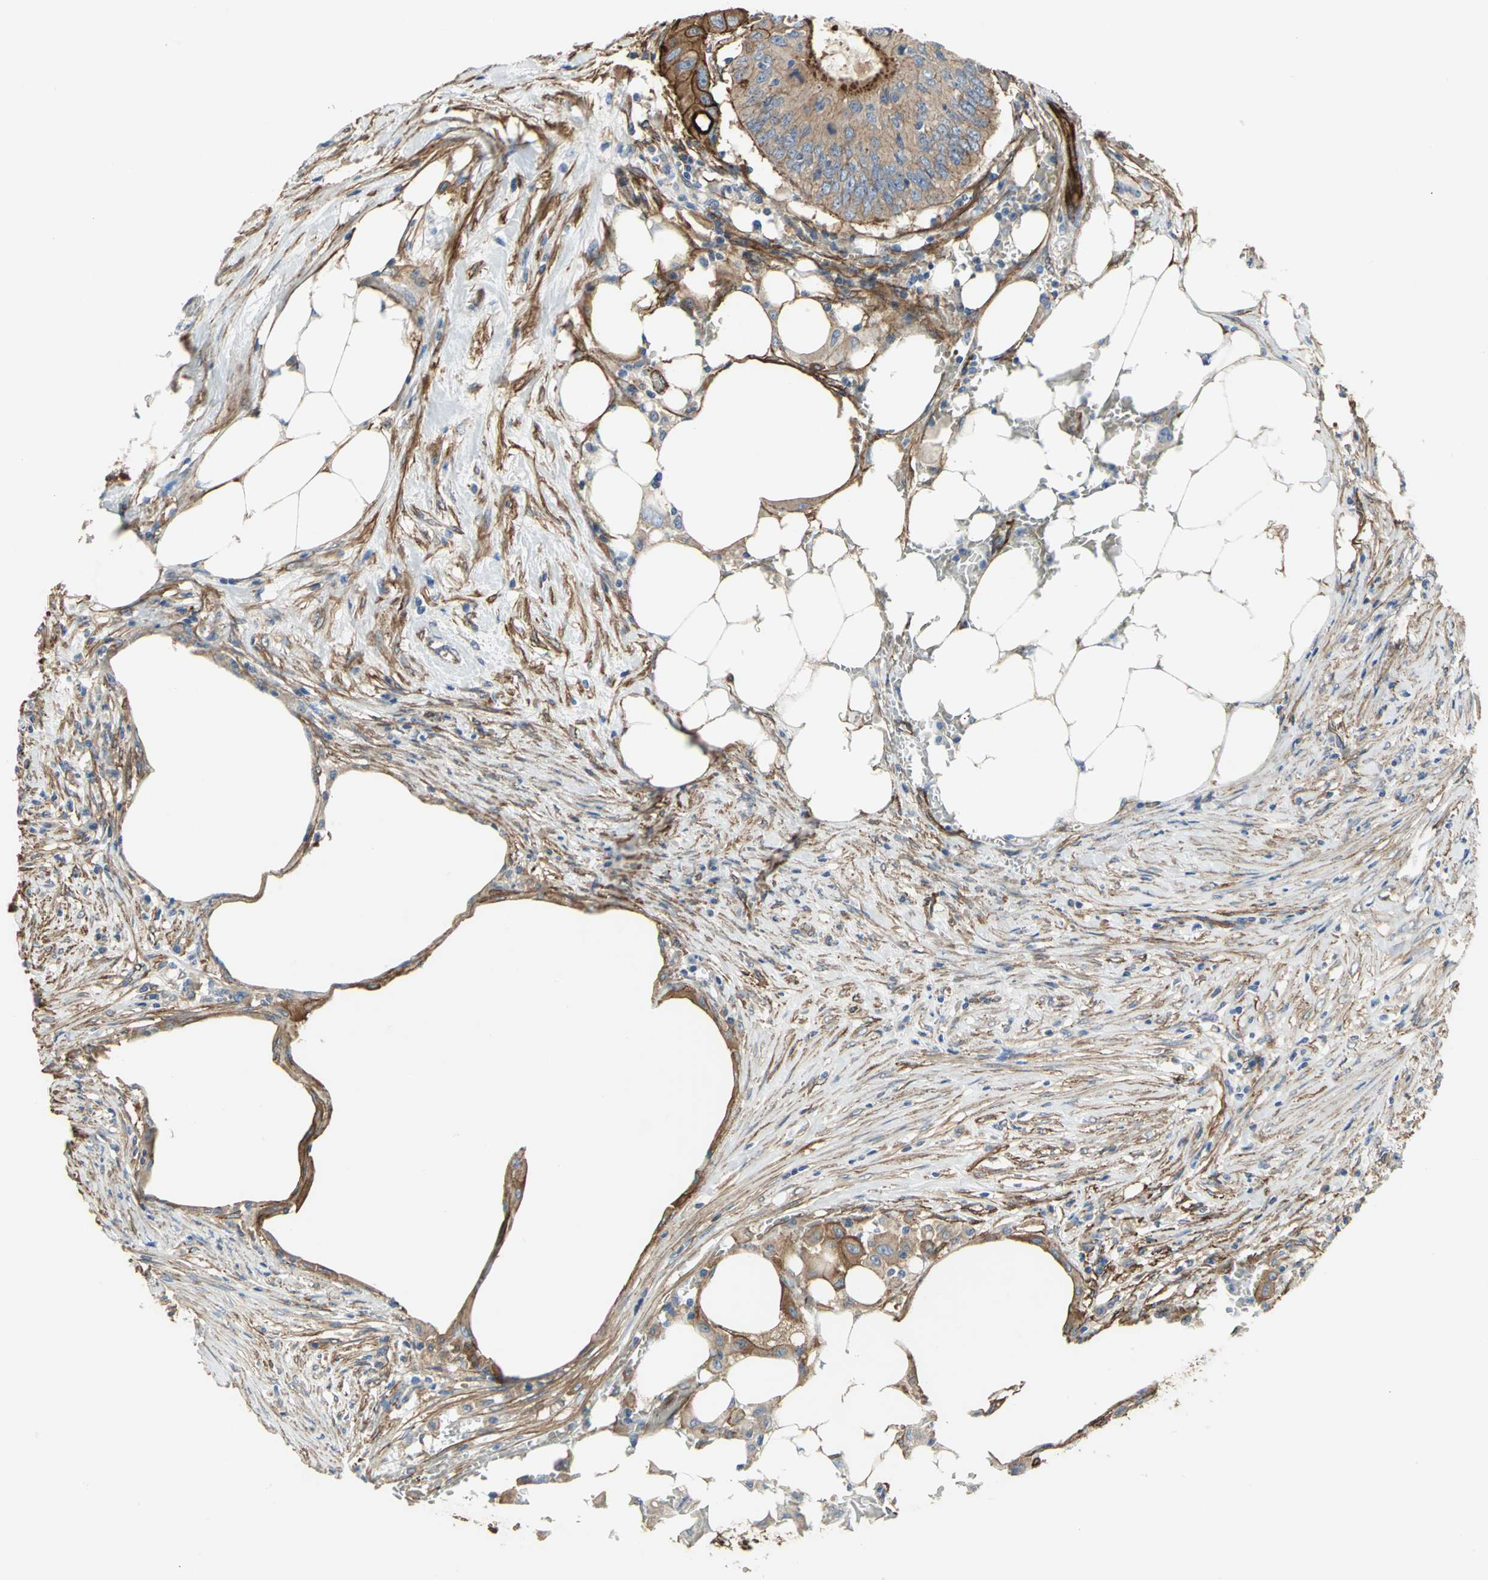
{"staining": {"intensity": "strong", "quantity": ">75%", "location": "cytoplasmic/membranous"}, "tissue": "colorectal cancer", "cell_type": "Tumor cells", "image_type": "cancer", "snomed": [{"axis": "morphology", "description": "Adenocarcinoma, NOS"}, {"axis": "topography", "description": "Colon"}], "caption": "The micrograph demonstrates a brown stain indicating the presence of a protein in the cytoplasmic/membranous of tumor cells in adenocarcinoma (colorectal). The staining was performed using DAB (3,3'-diaminobenzidine), with brown indicating positive protein expression. Nuclei are stained blue with hematoxylin.", "gene": "FLNB", "patient": {"sex": "male", "age": 71}}